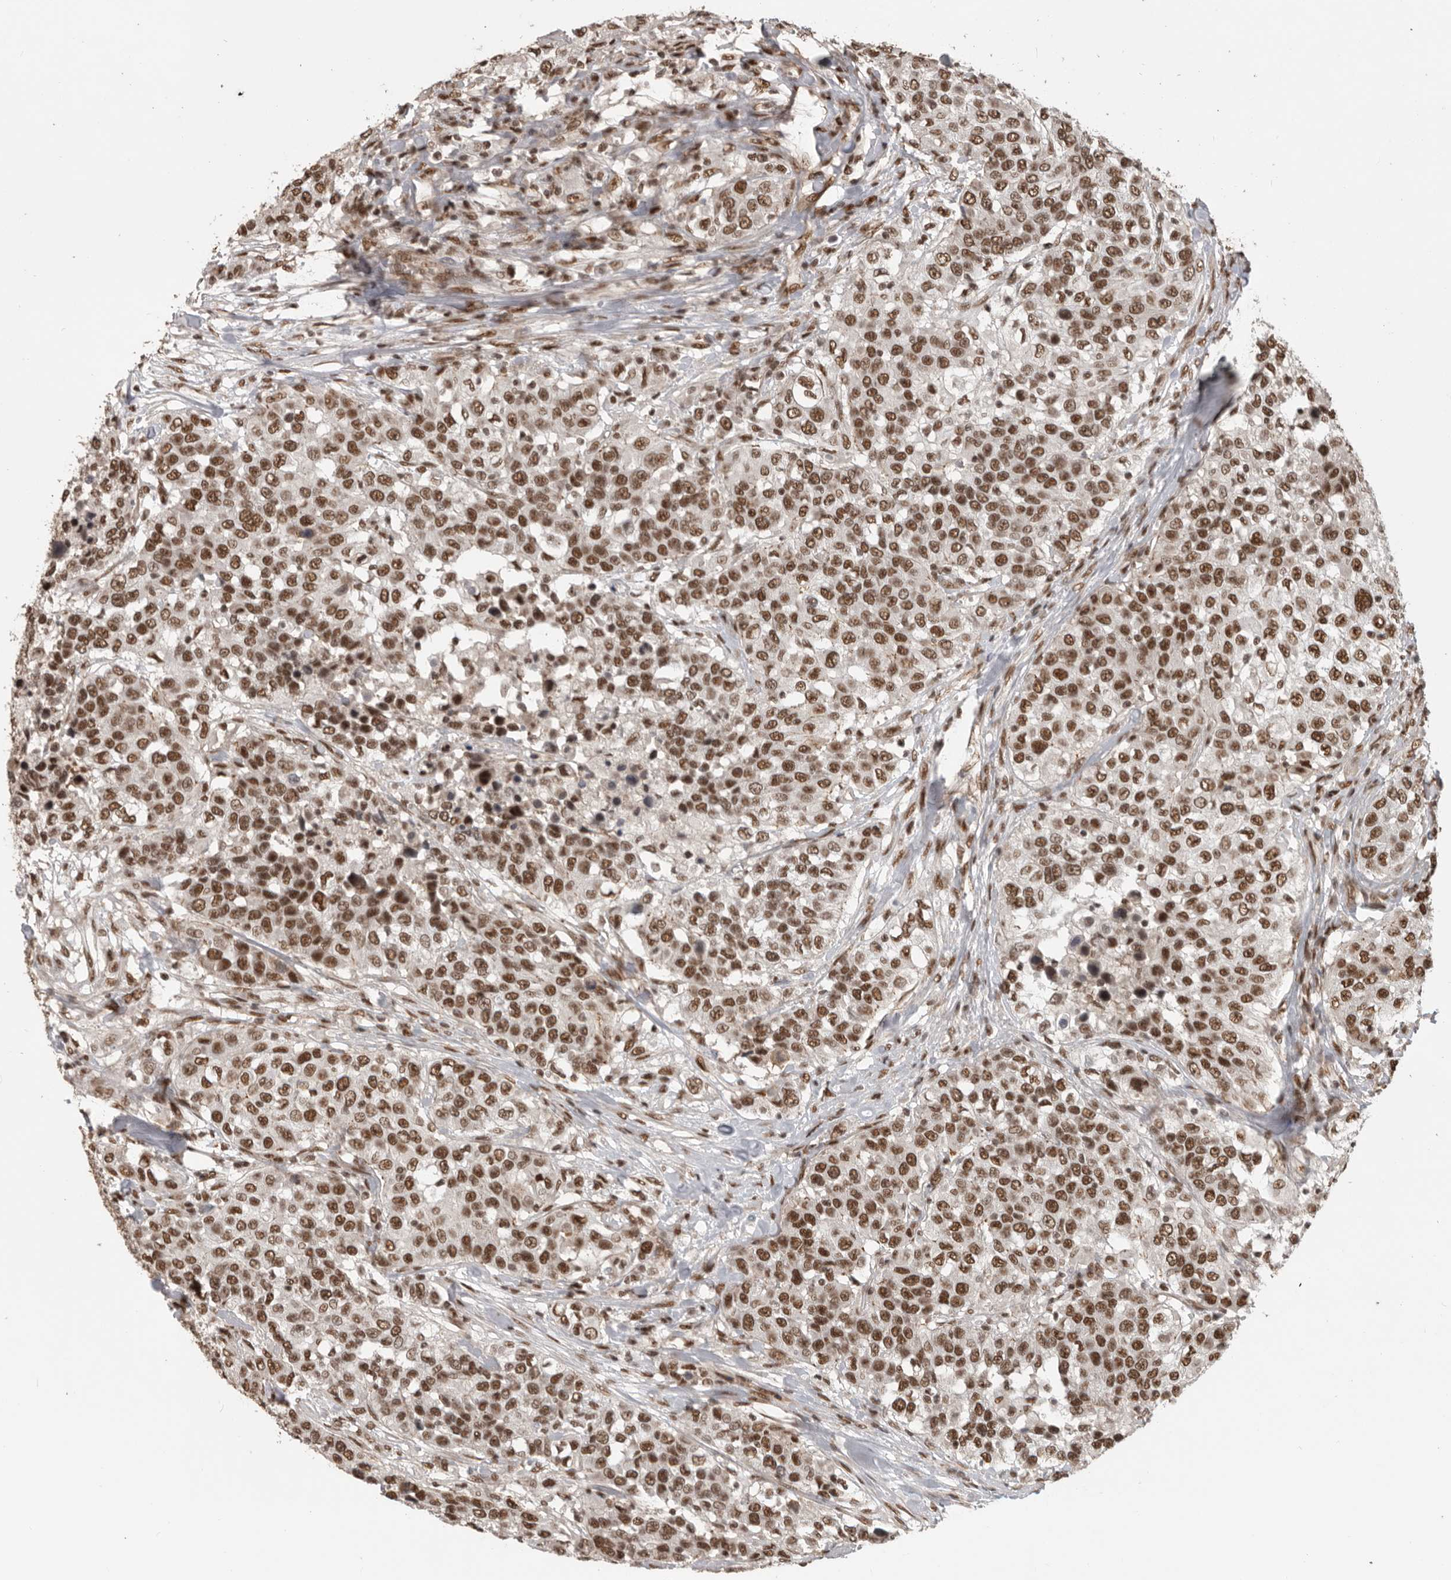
{"staining": {"intensity": "strong", "quantity": ">75%", "location": "nuclear"}, "tissue": "urothelial cancer", "cell_type": "Tumor cells", "image_type": "cancer", "snomed": [{"axis": "morphology", "description": "Urothelial carcinoma, High grade"}, {"axis": "topography", "description": "Urinary bladder"}], "caption": "Urothelial cancer was stained to show a protein in brown. There is high levels of strong nuclear positivity in approximately >75% of tumor cells.", "gene": "CBLL1", "patient": {"sex": "female", "age": 80}}